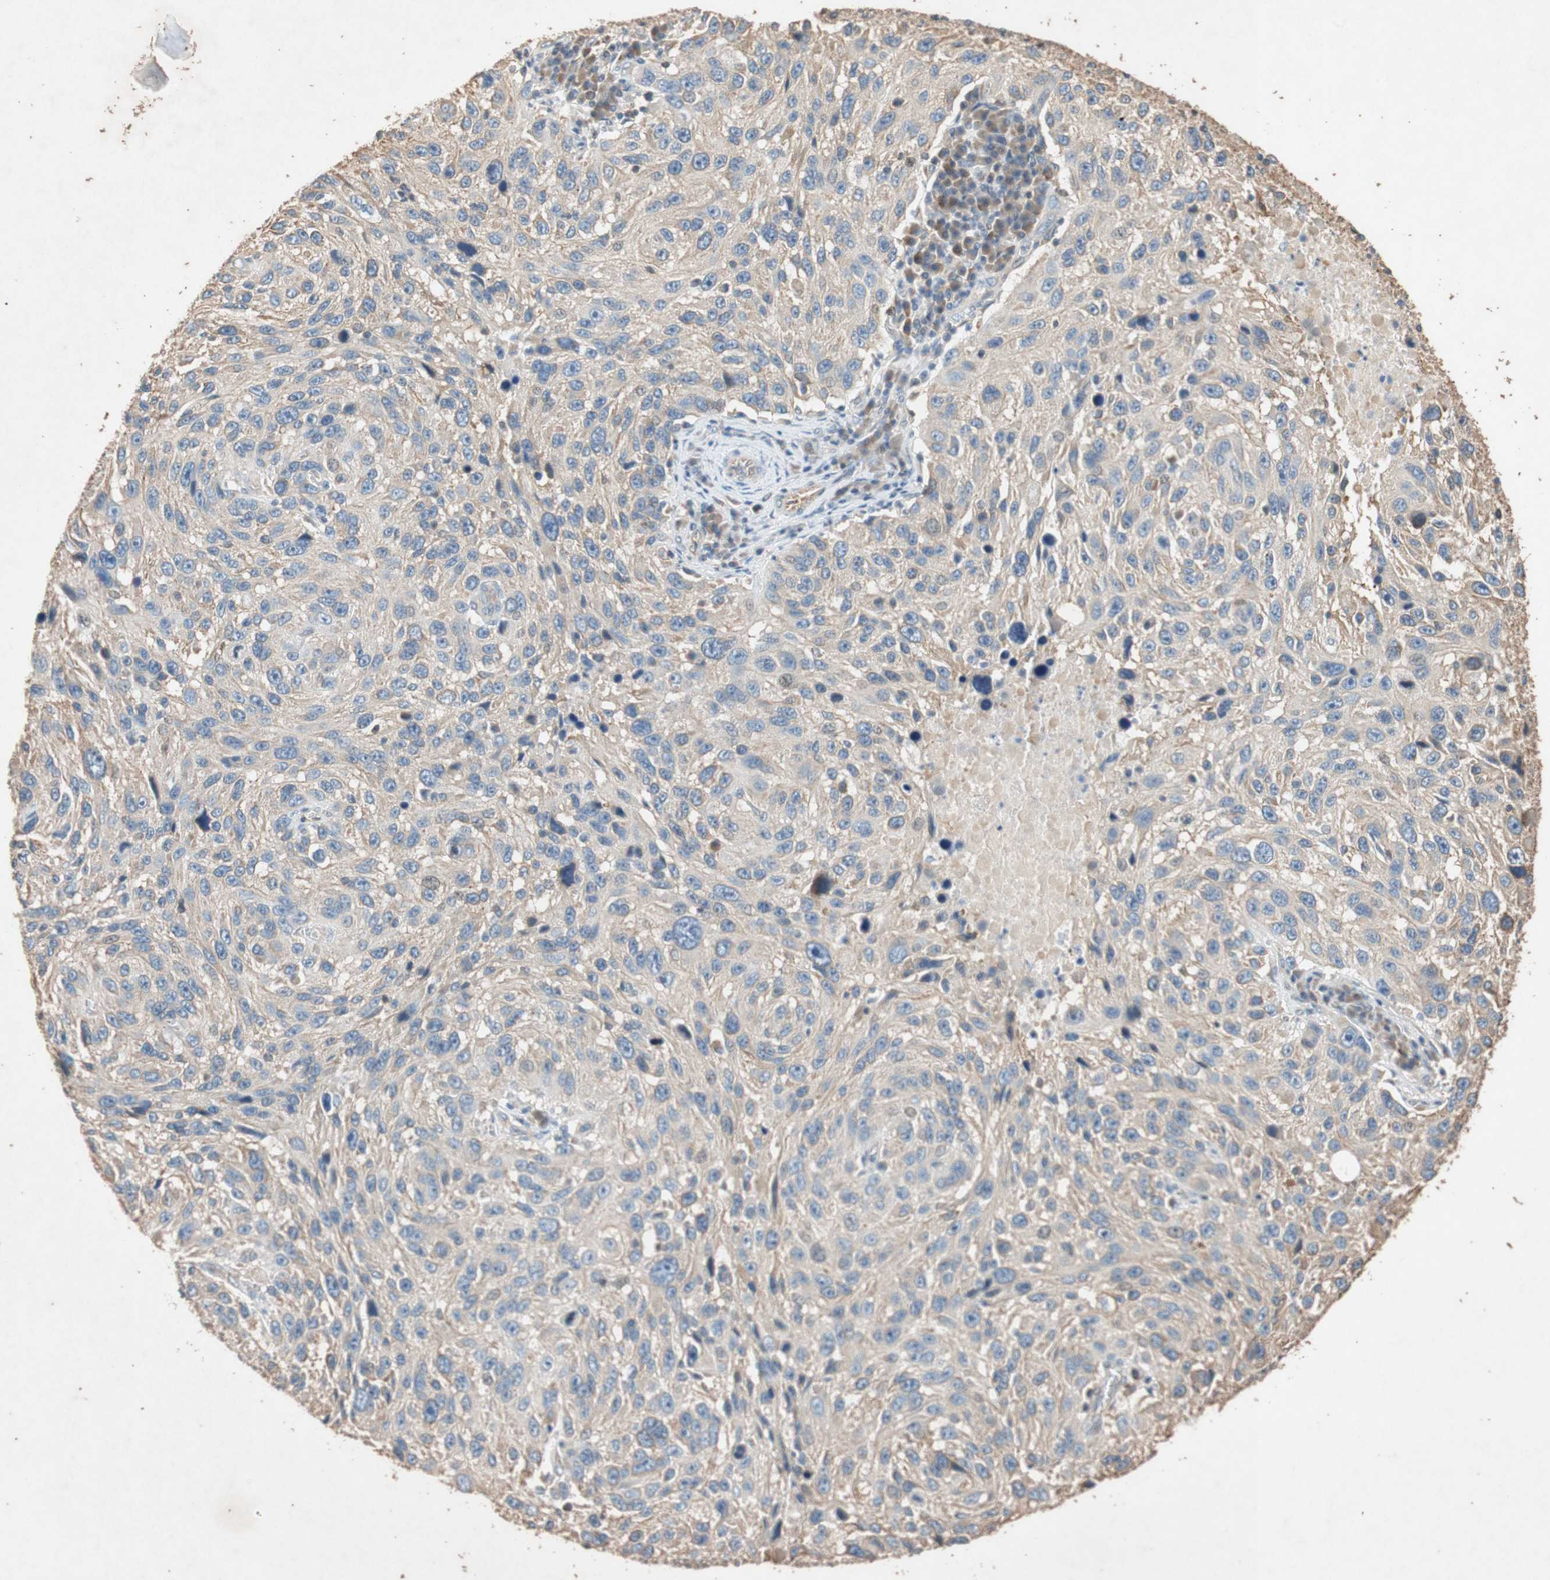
{"staining": {"intensity": "negative", "quantity": "none", "location": "none"}, "tissue": "melanoma", "cell_type": "Tumor cells", "image_type": "cancer", "snomed": [{"axis": "morphology", "description": "Malignant melanoma, NOS"}, {"axis": "topography", "description": "Skin"}], "caption": "Tumor cells show no significant protein expression in melanoma.", "gene": "TUBB", "patient": {"sex": "male", "age": 53}}